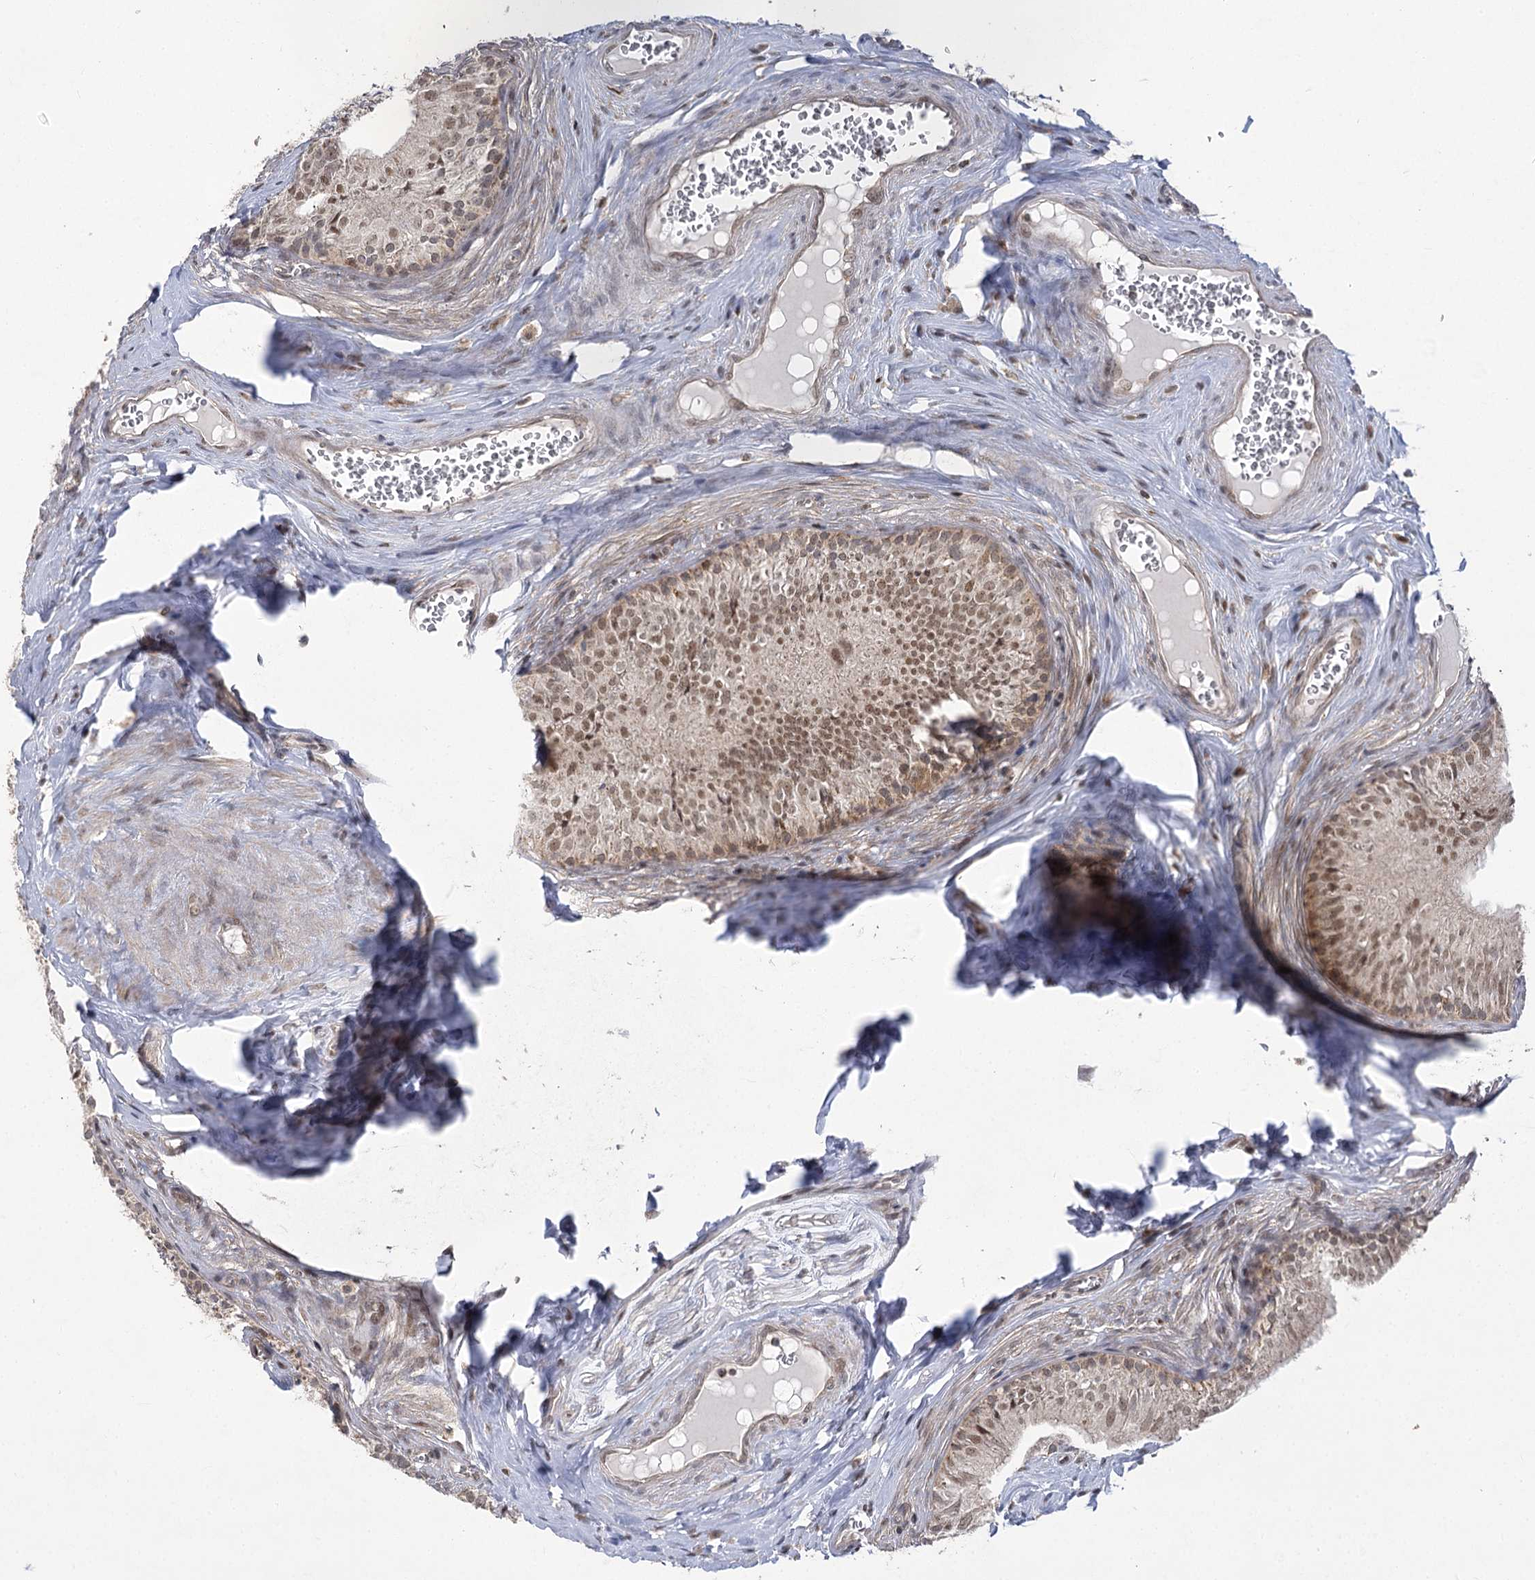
{"staining": {"intensity": "moderate", "quantity": ">75%", "location": "nuclear"}, "tissue": "epididymis", "cell_type": "Glandular cells", "image_type": "normal", "snomed": [{"axis": "morphology", "description": "Normal tissue, NOS"}, {"axis": "topography", "description": "Epididymis"}], "caption": "Immunohistochemical staining of normal epididymis demonstrates moderate nuclear protein expression in about >75% of glandular cells.", "gene": "SLC4A1AP", "patient": {"sex": "male", "age": 46}}